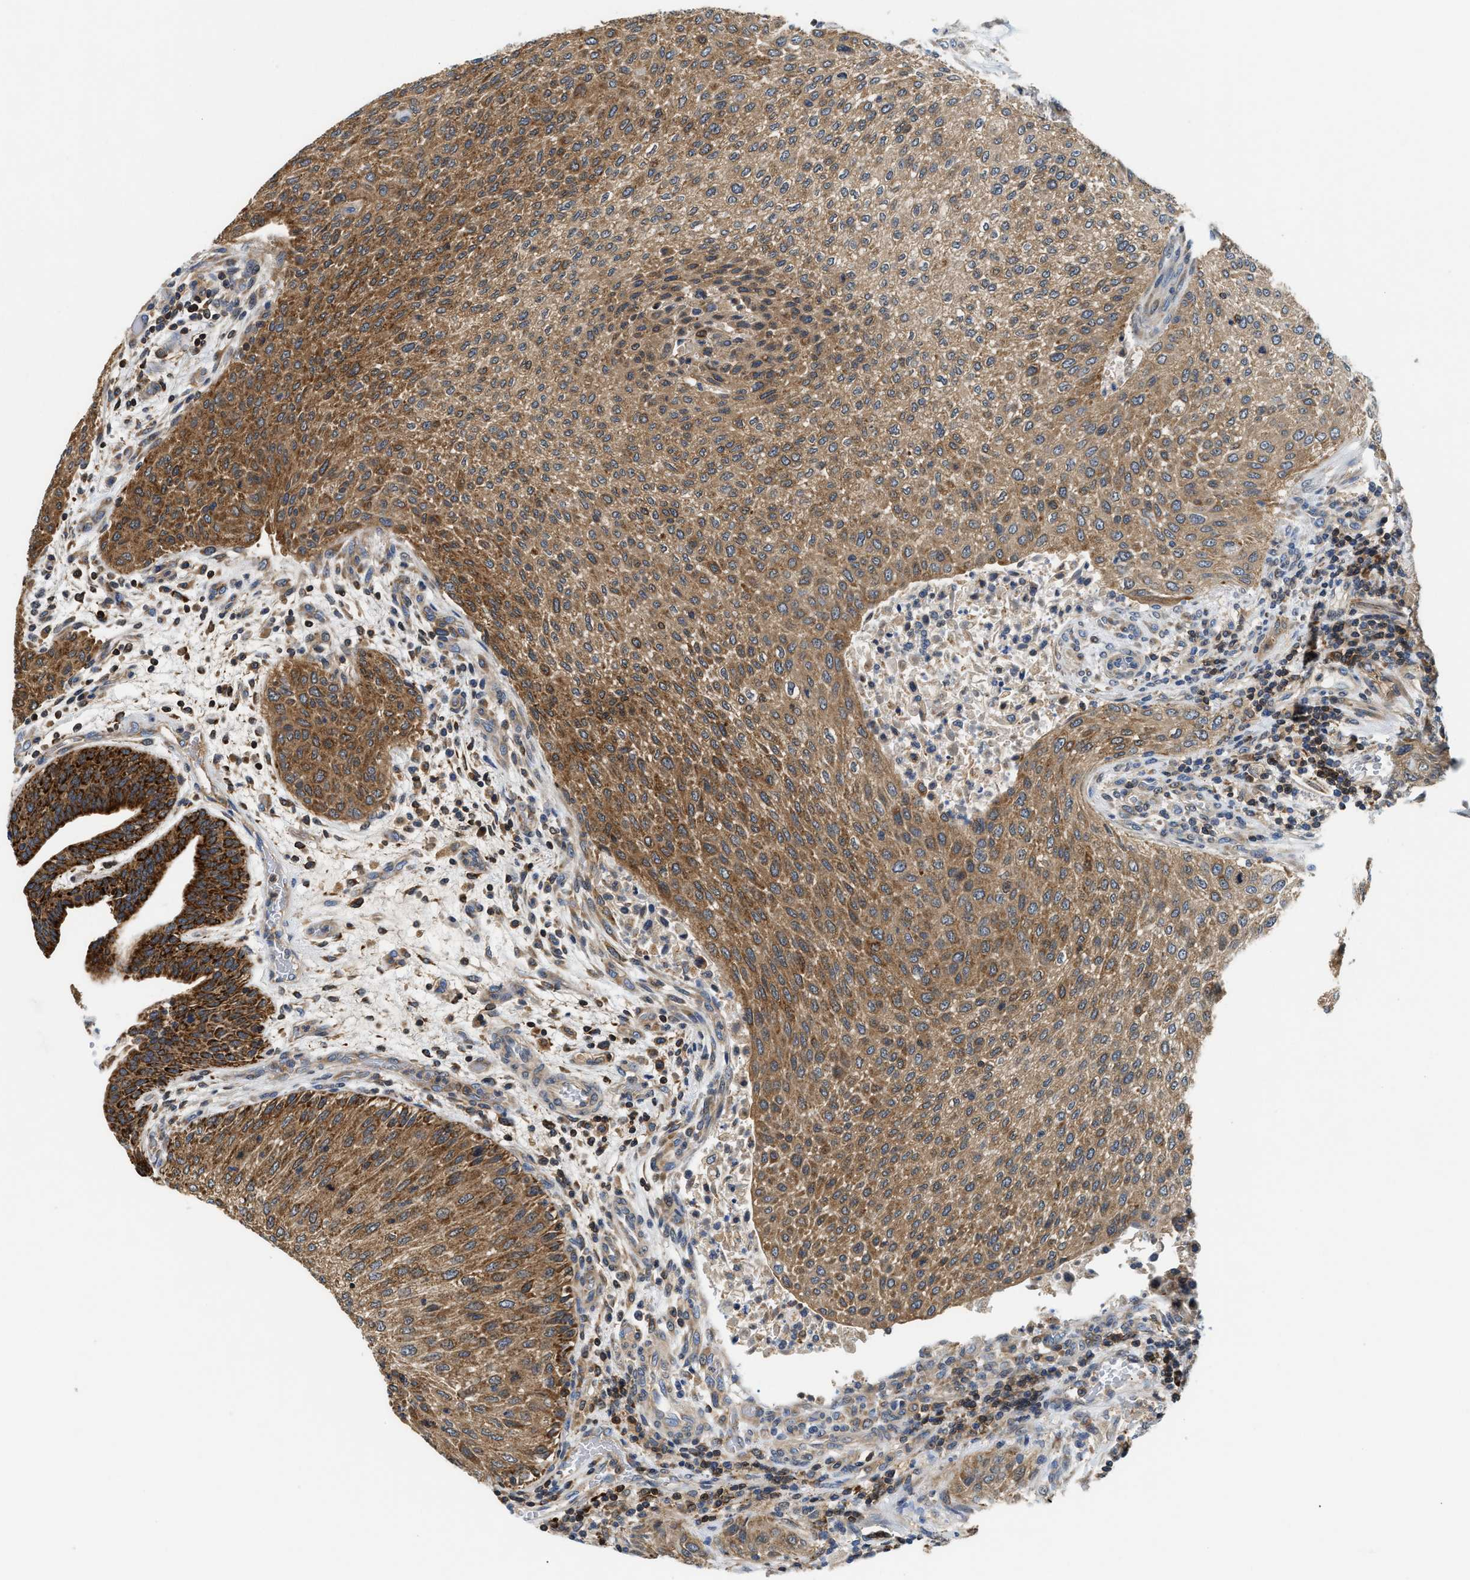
{"staining": {"intensity": "moderate", "quantity": ">75%", "location": "cytoplasmic/membranous"}, "tissue": "urothelial cancer", "cell_type": "Tumor cells", "image_type": "cancer", "snomed": [{"axis": "morphology", "description": "Urothelial carcinoma, Low grade"}, {"axis": "morphology", "description": "Urothelial carcinoma, High grade"}, {"axis": "topography", "description": "Urinary bladder"}], "caption": "An image of human urothelial cancer stained for a protein reveals moderate cytoplasmic/membranous brown staining in tumor cells.", "gene": "CCM2", "patient": {"sex": "male", "age": 35}}